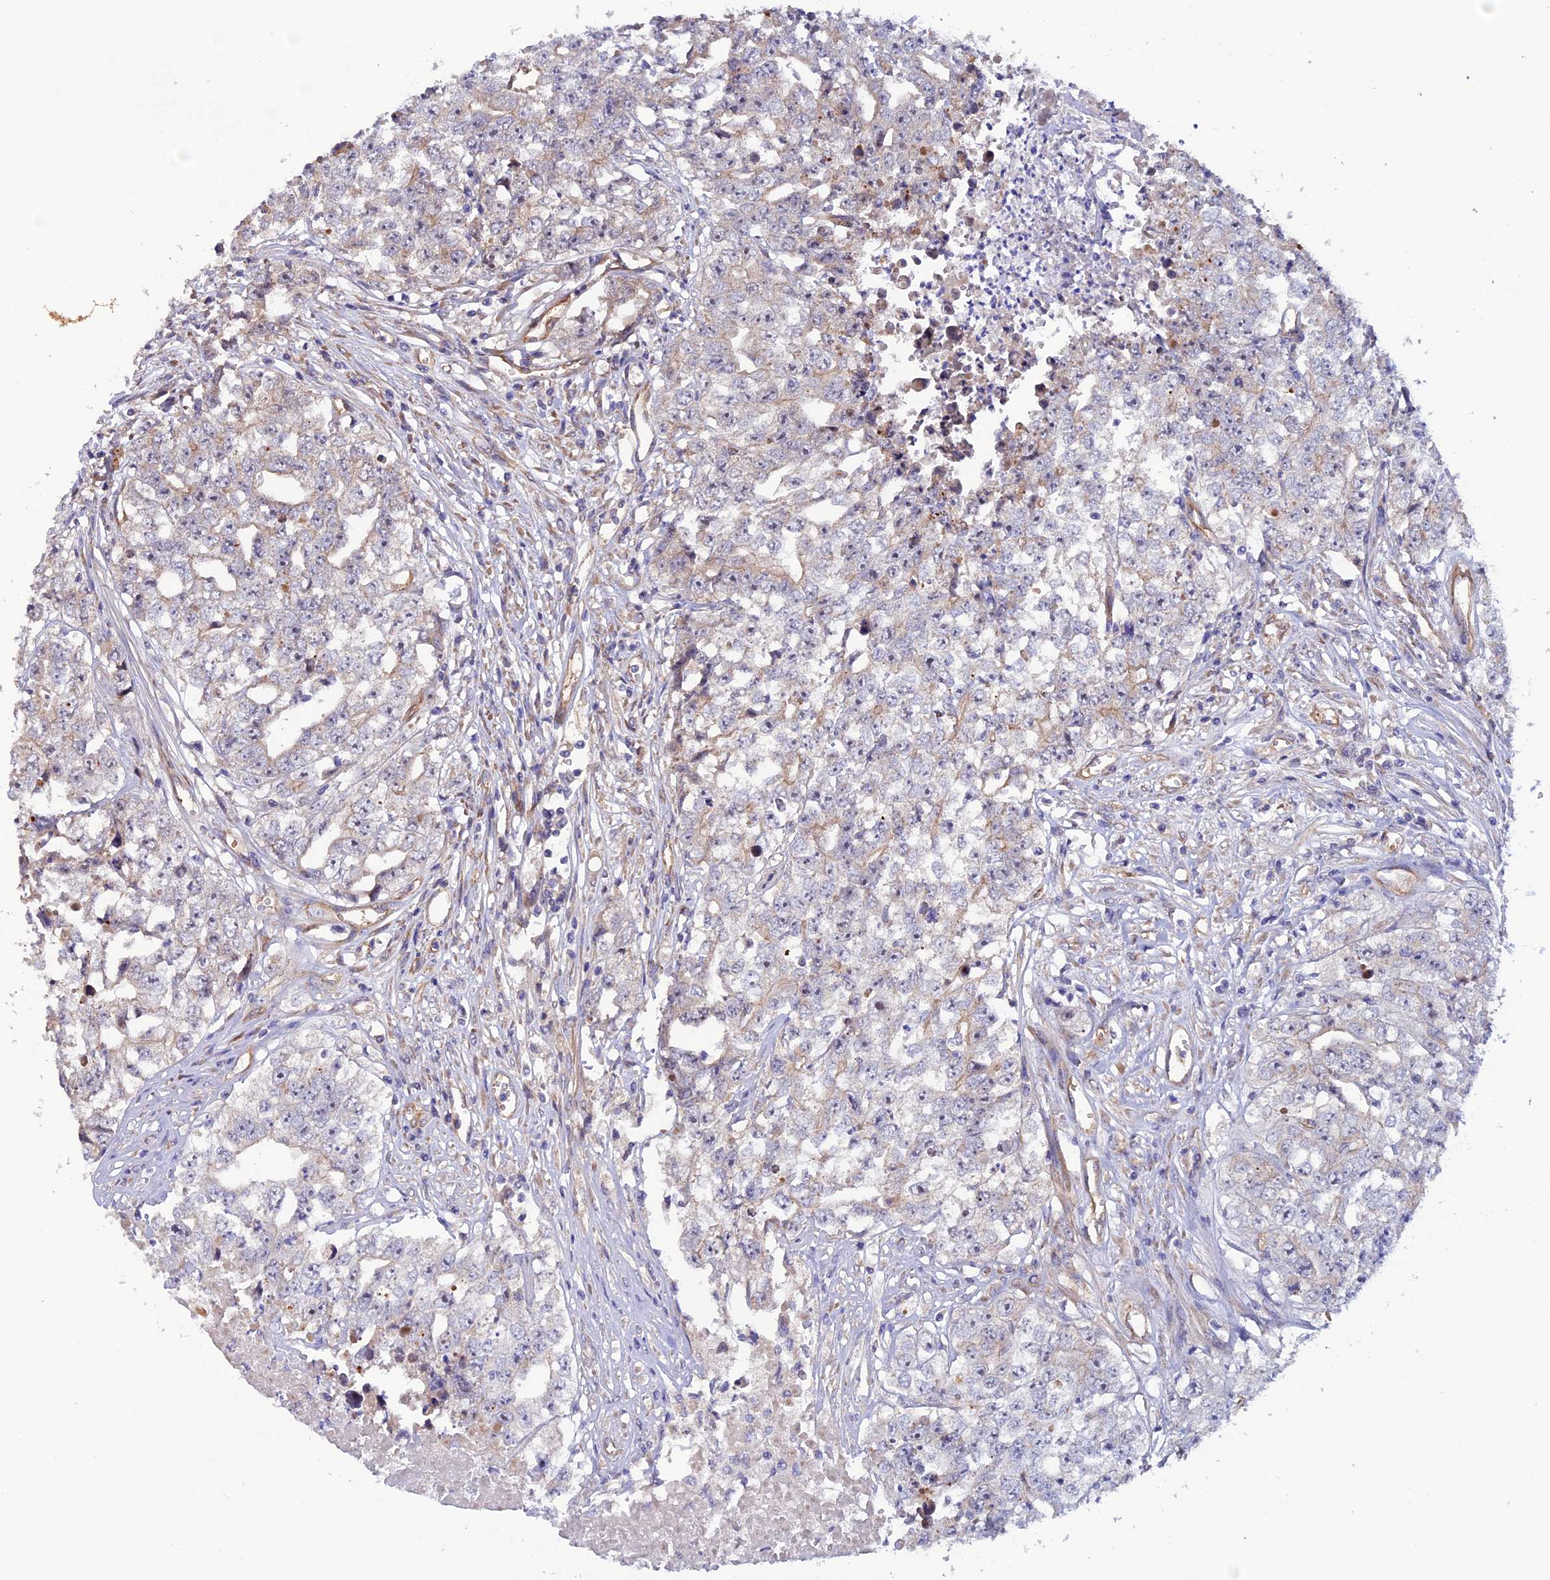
{"staining": {"intensity": "negative", "quantity": "none", "location": "none"}, "tissue": "testis cancer", "cell_type": "Tumor cells", "image_type": "cancer", "snomed": [{"axis": "morphology", "description": "Seminoma, NOS"}, {"axis": "morphology", "description": "Carcinoma, Embryonal, NOS"}, {"axis": "topography", "description": "Testis"}], "caption": "Testis cancer (embryonal carcinoma) stained for a protein using immunohistochemistry reveals no staining tumor cells.", "gene": "DUS3L", "patient": {"sex": "male", "age": 43}}